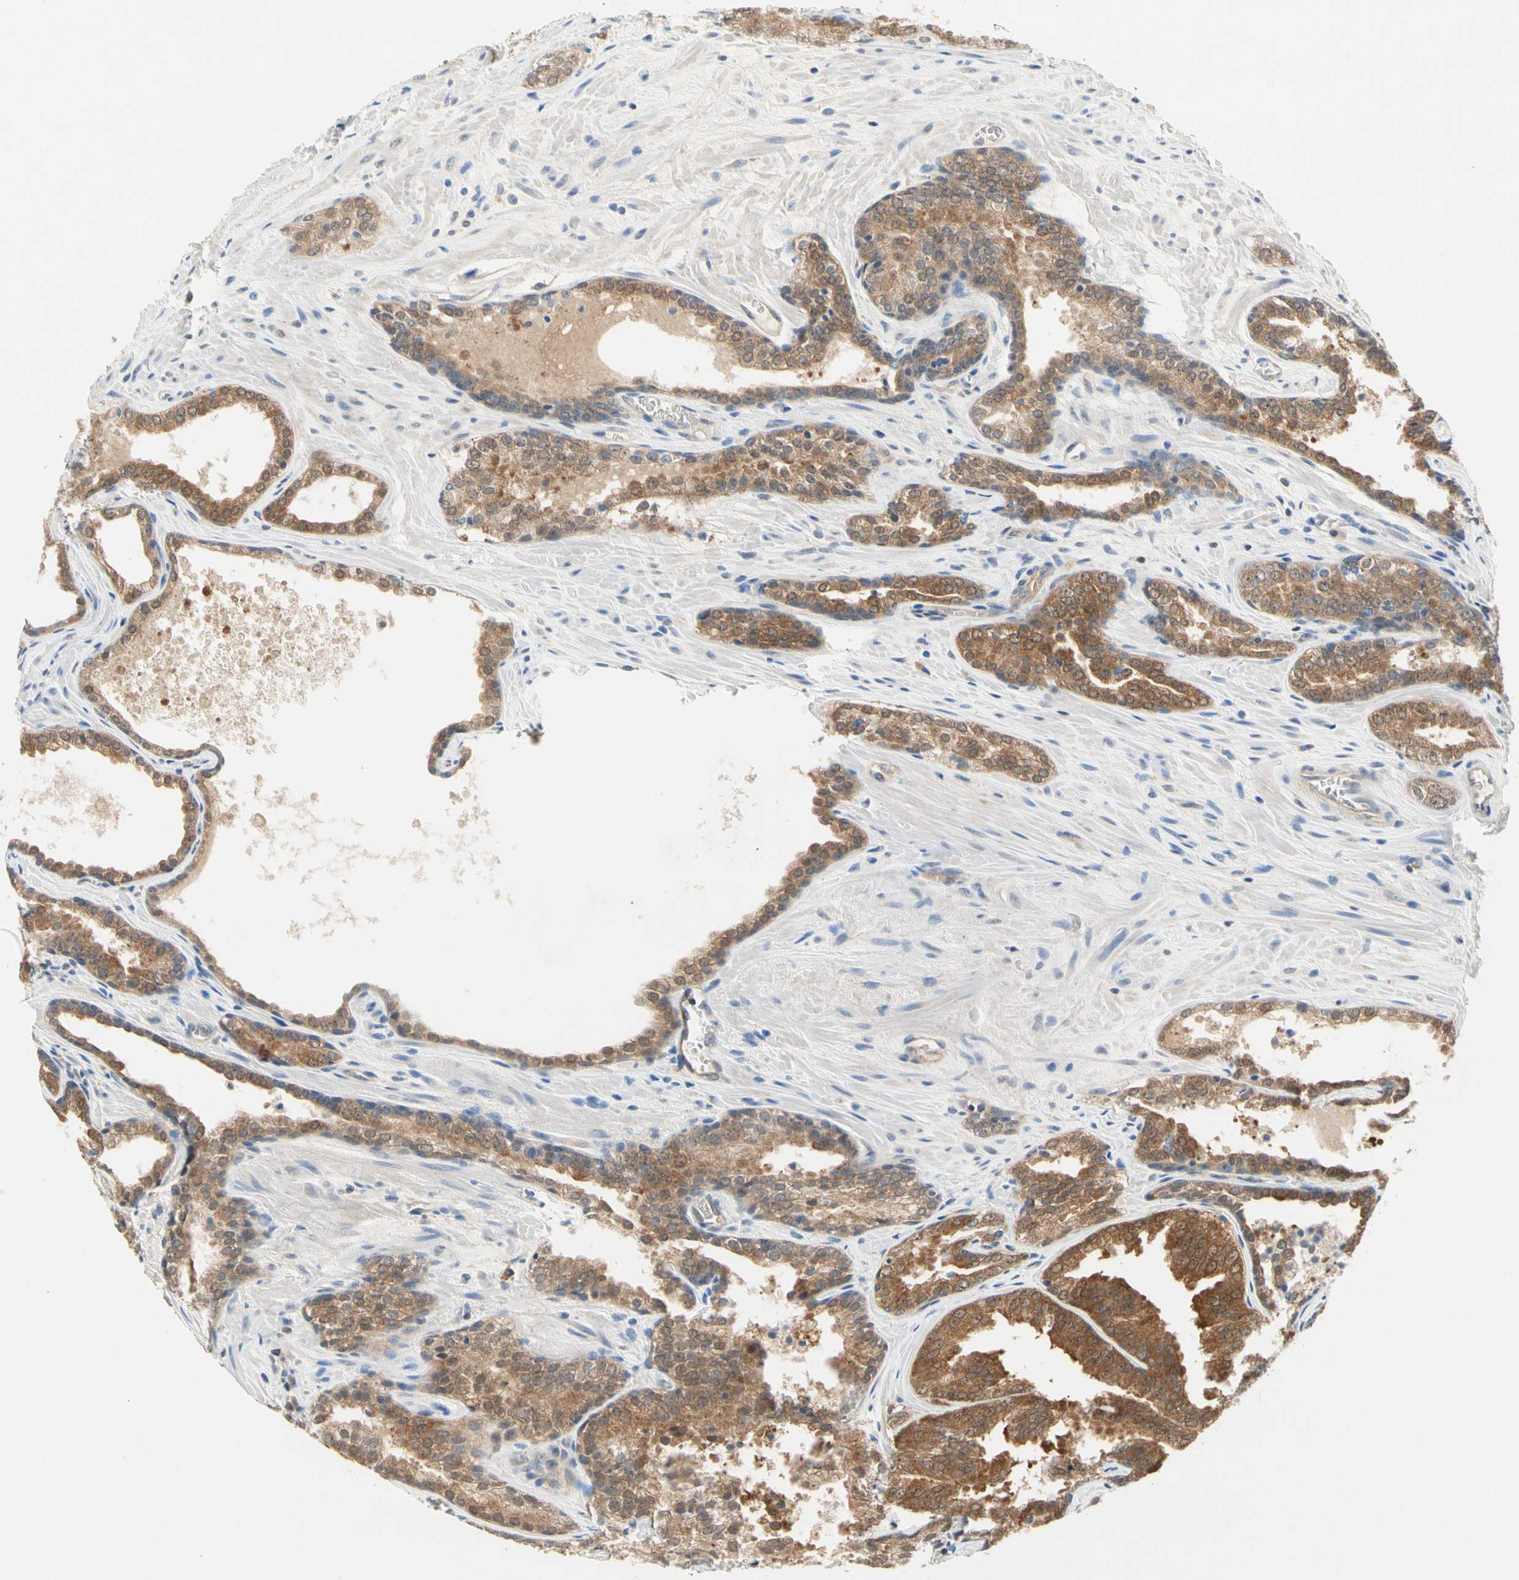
{"staining": {"intensity": "moderate", "quantity": ">75%", "location": "cytoplasmic/membranous"}, "tissue": "prostate cancer", "cell_type": "Tumor cells", "image_type": "cancer", "snomed": [{"axis": "morphology", "description": "Adenocarcinoma, Low grade"}, {"axis": "topography", "description": "Prostate"}], "caption": "Approximately >75% of tumor cells in human low-grade adenocarcinoma (prostate) exhibit moderate cytoplasmic/membranous protein expression as visualized by brown immunohistochemical staining.", "gene": "MPI", "patient": {"sex": "male", "age": 60}}